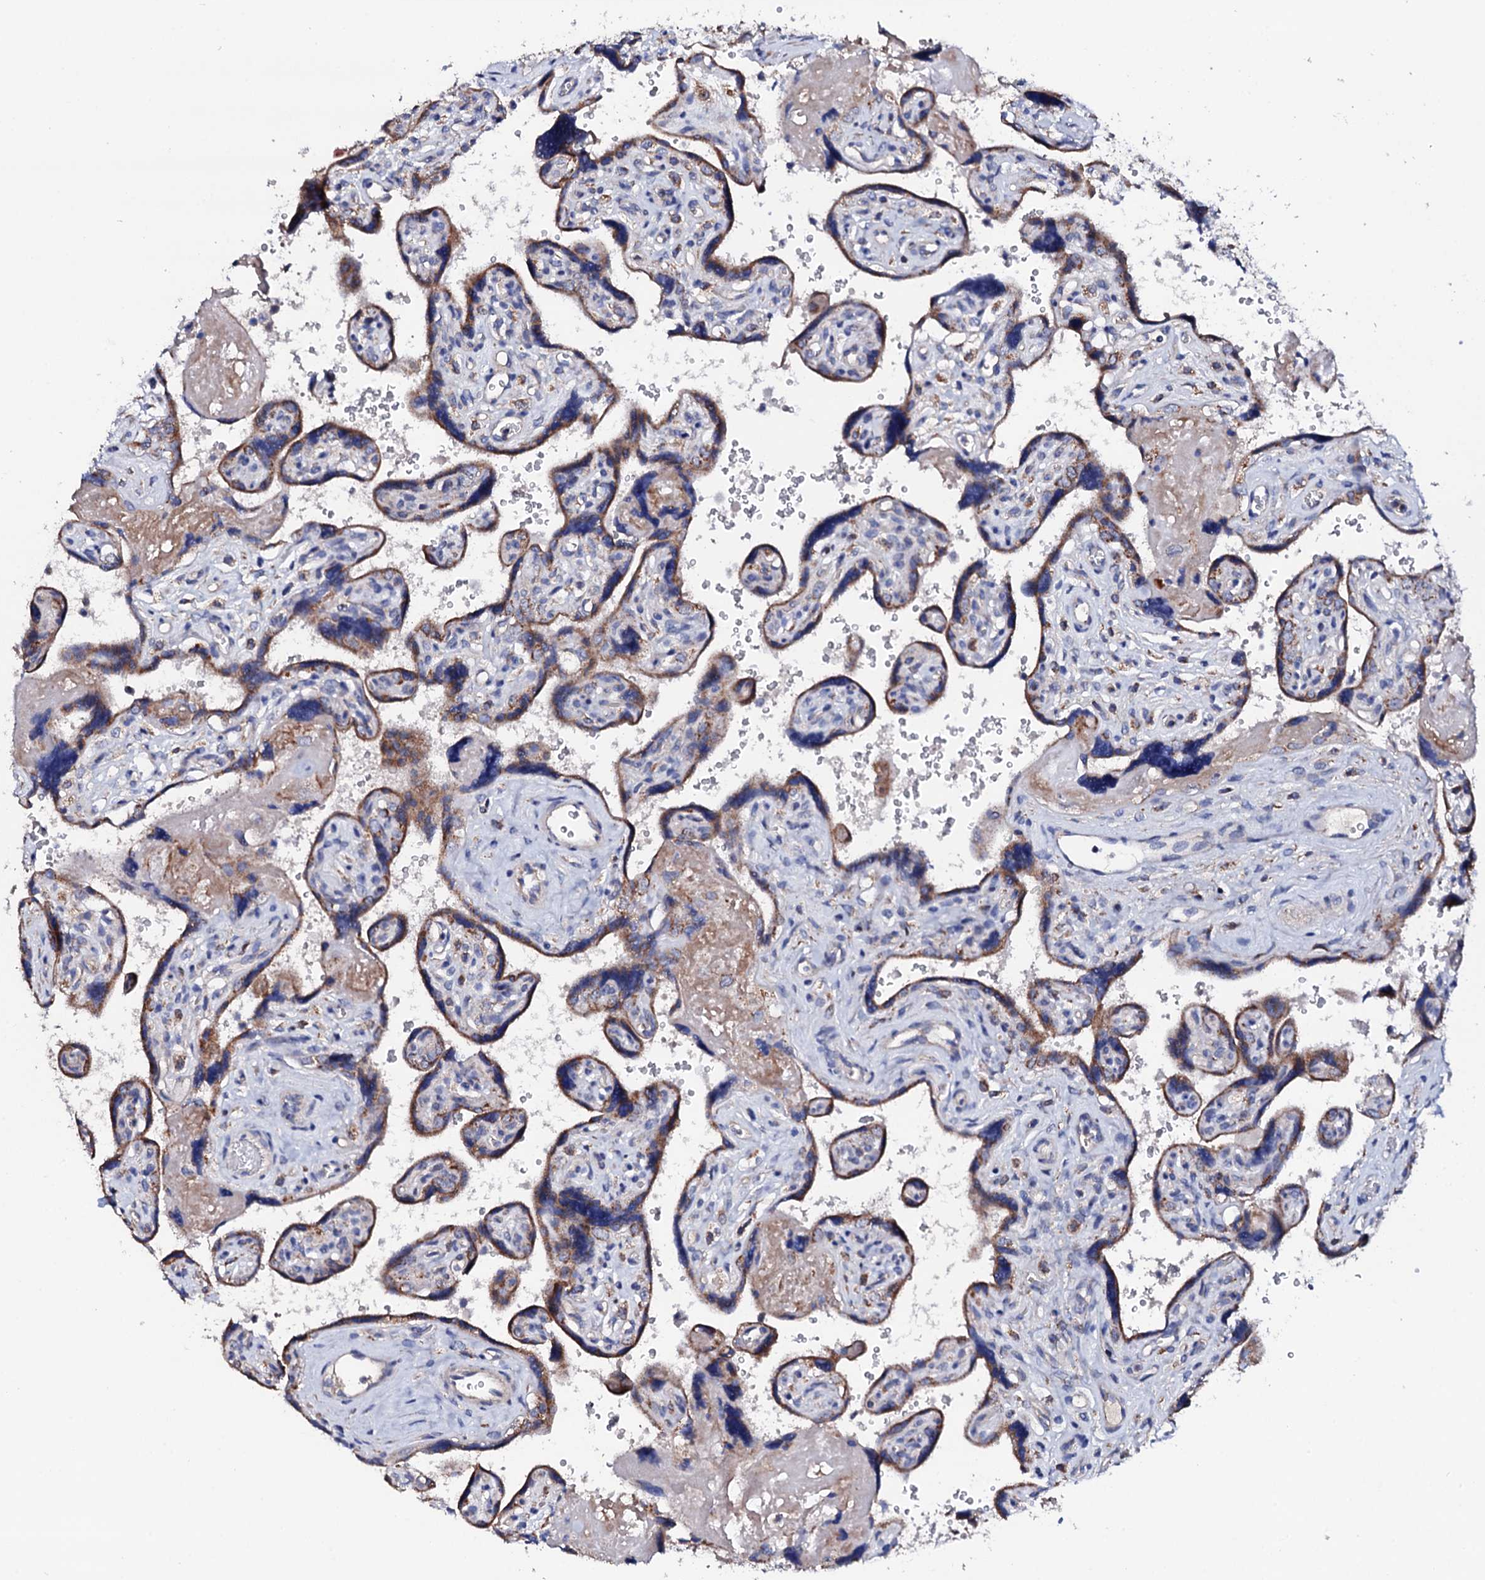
{"staining": {"intensity": "moderate", "quantity": "25%-75%", "location": "cytoplasmic/membranous"}, "tissue": "placenta", "cell_type": "Trophoblastic cells", "image_type": "normal", "snomed": [{"axis": "morphology", "description": "Normal tissue, NOS"}, {"axis": "topography", "description": "Placenta"}], "caption": "Protein staining of normal placenta exhibits moderate cytoplasmic/membranous positivity in approximately 25%-75% of trophoblastic cells. (DAB (3,3'-diaminobenzidine) IHC, brown staining for protein, blue staining for nuclei).", "gene": "TCAF2C", "patient": {"sex": "female", "age": 39}}